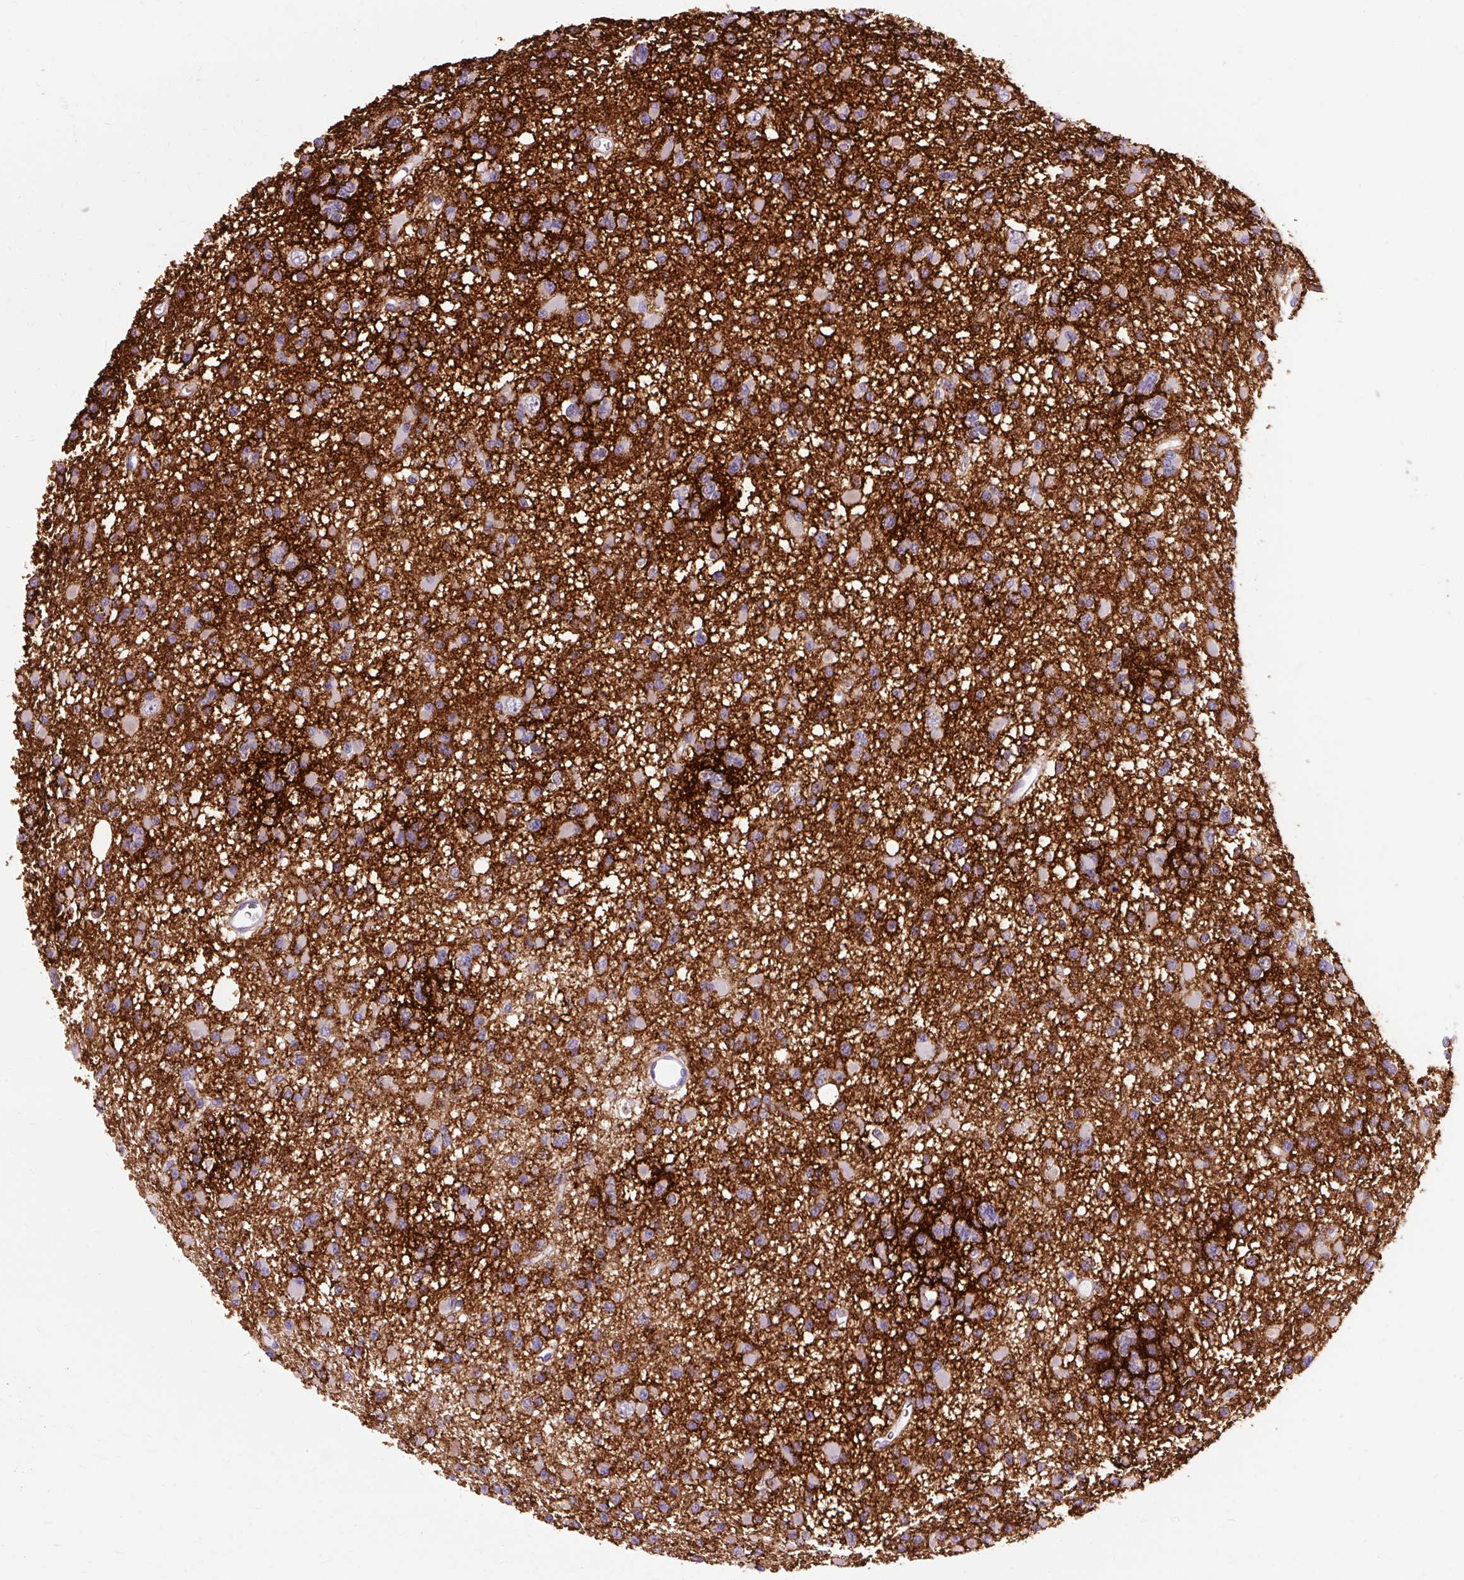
{"staining": {"intensity": "negative", "quantity": "none", "location": "none"}, "tissue": "glioma", "cell_type": "Tumor cells", "image_type": "cancer", "snomed": [{"axis": "morphology", "description": "Glioma, malignant, Low grade"}, {"axis": "topography", "description": "Brain"}], "caption": "Tumor cells show no significant expression in glioma.", "gene": "OOEP", "patient": {"sex": "female", "age": 22}}